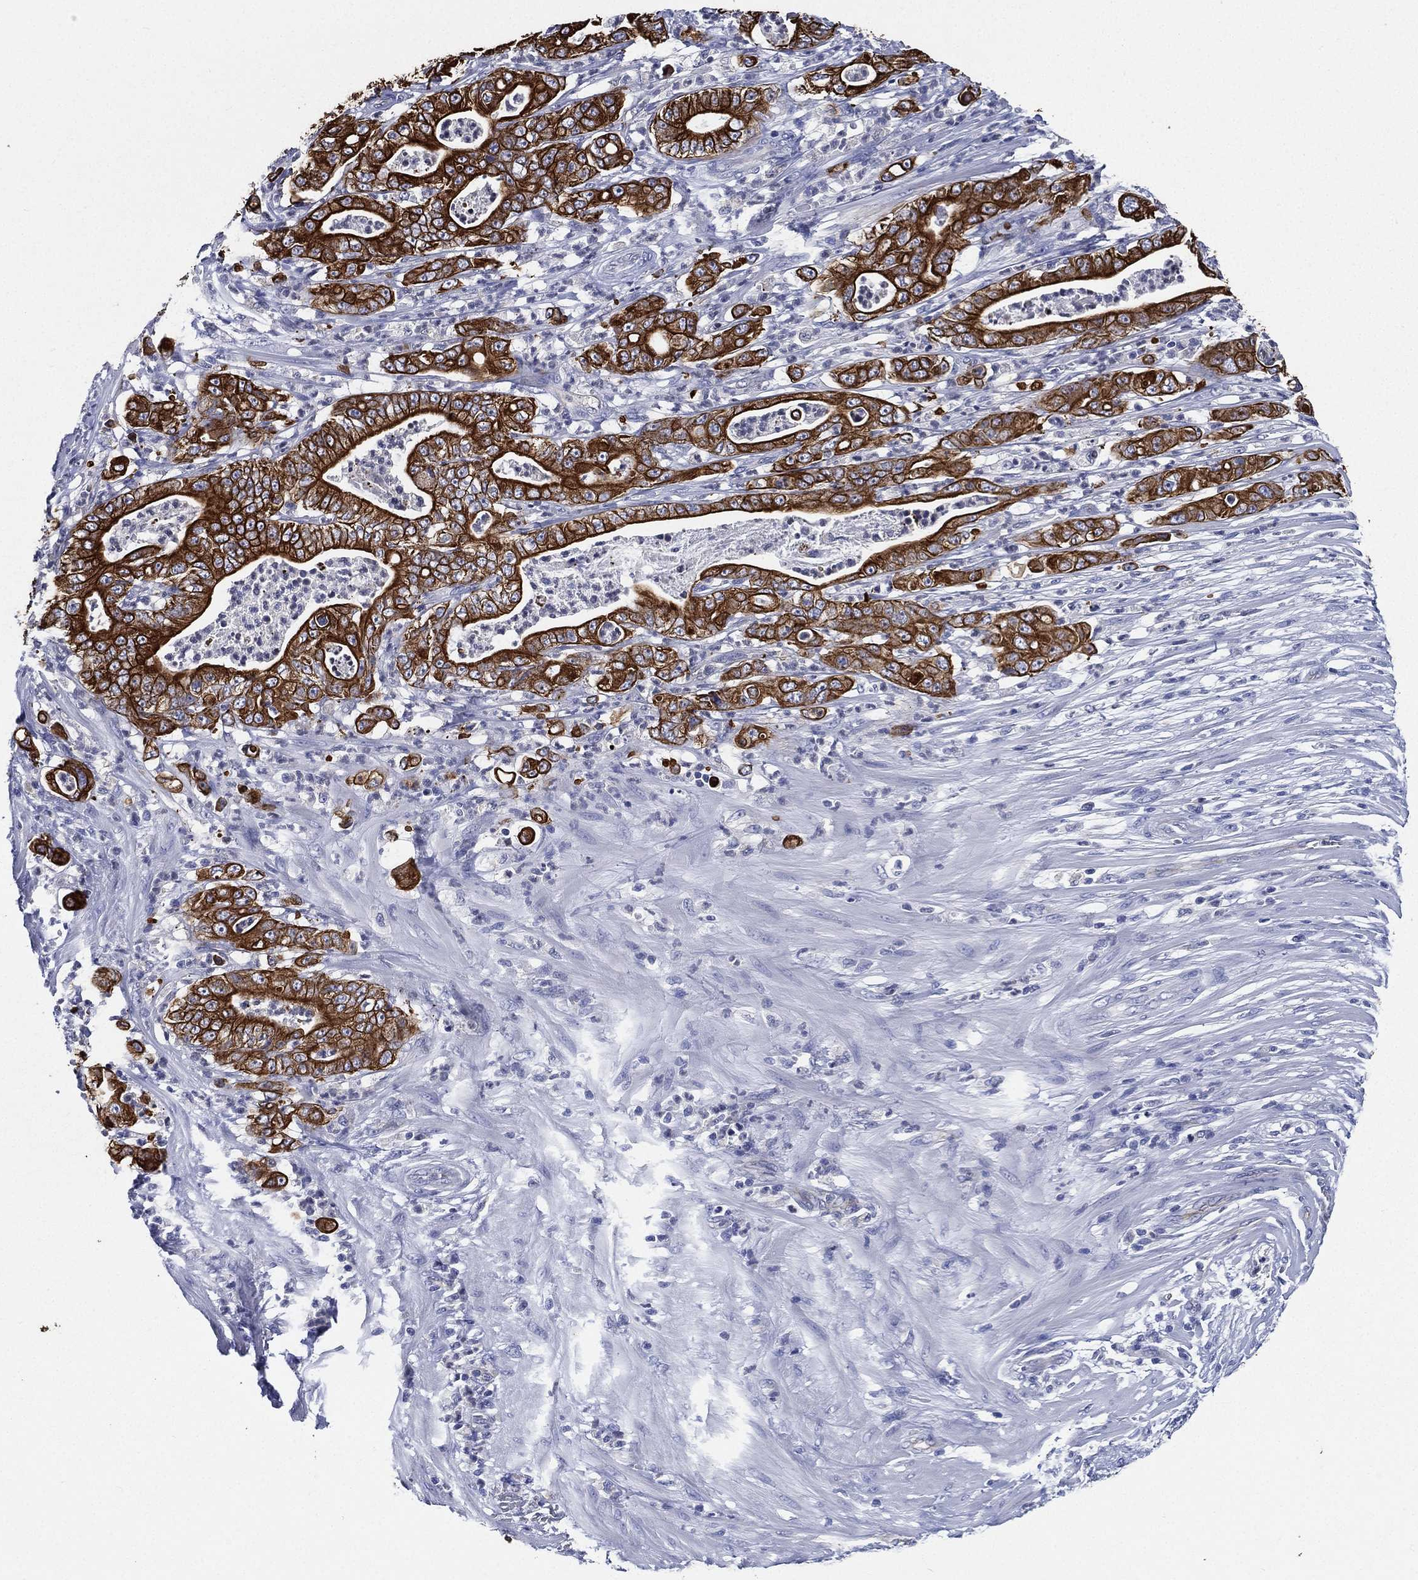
{"staining": {"intensity": "strong", "quantity": ">75%", "location": "cytoplasmic/membranous"}, "tissue": "pancreatic cancer", "cell_type": "Tumor cells", "image_type": "cancer", "snomed": [{"axis": "morphology", "description": "Adenocarcinoma, NOS"}, {"axis": "topography", "description": "Pancreas"}], "caption": "DAB immunohistochemical staining of pancreatic adenocarcinoma exhibits strong cytoplasmic/membranous protein positivity in approximately >75% of tumor cells. The staining was performed using DAB to visualize the protein expression in brown, while the nuclei were stained in blue with hematoxylin (Magnification: 20x).", "gene": "NEDD9", "patient": {"sex": "male", "age": 71}}